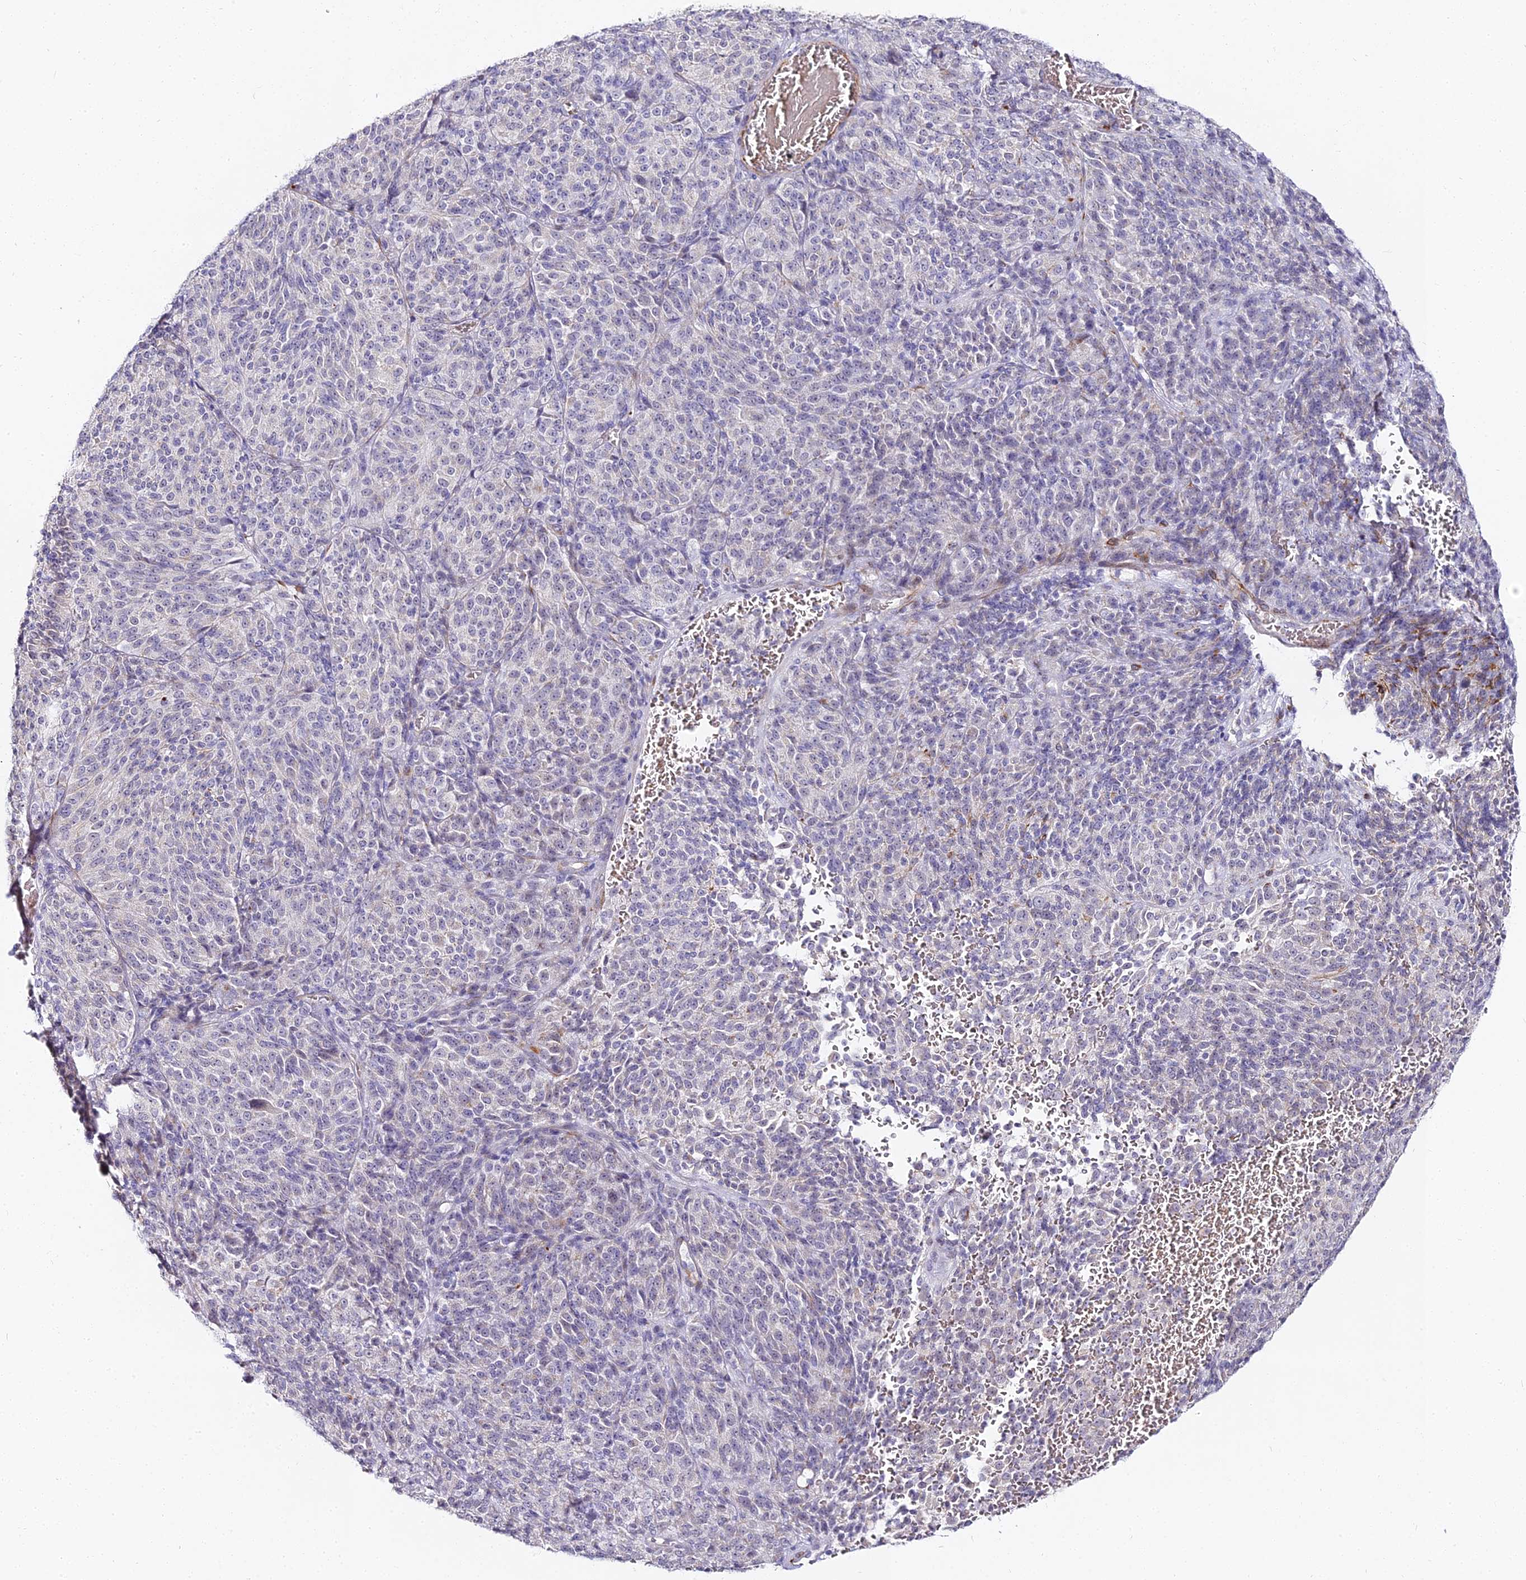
{"staining": {"intensity": "negative", "quantity": "none", "location": "none"}, "tissue": "melanoma", "cell_type": "Tumor cells", "image_type": "cancer", "snomed": [{"axis": "morphology", "description": "Malignant melanoma, Metastatic site"}, {"axis": "topography", "description": "Brain"}], "caption": "The photomicrograph reveals no significant expression in tumor cells of melanoma.", "gene": "ALPG", "patient": {"sex": "female", "age": 56}}